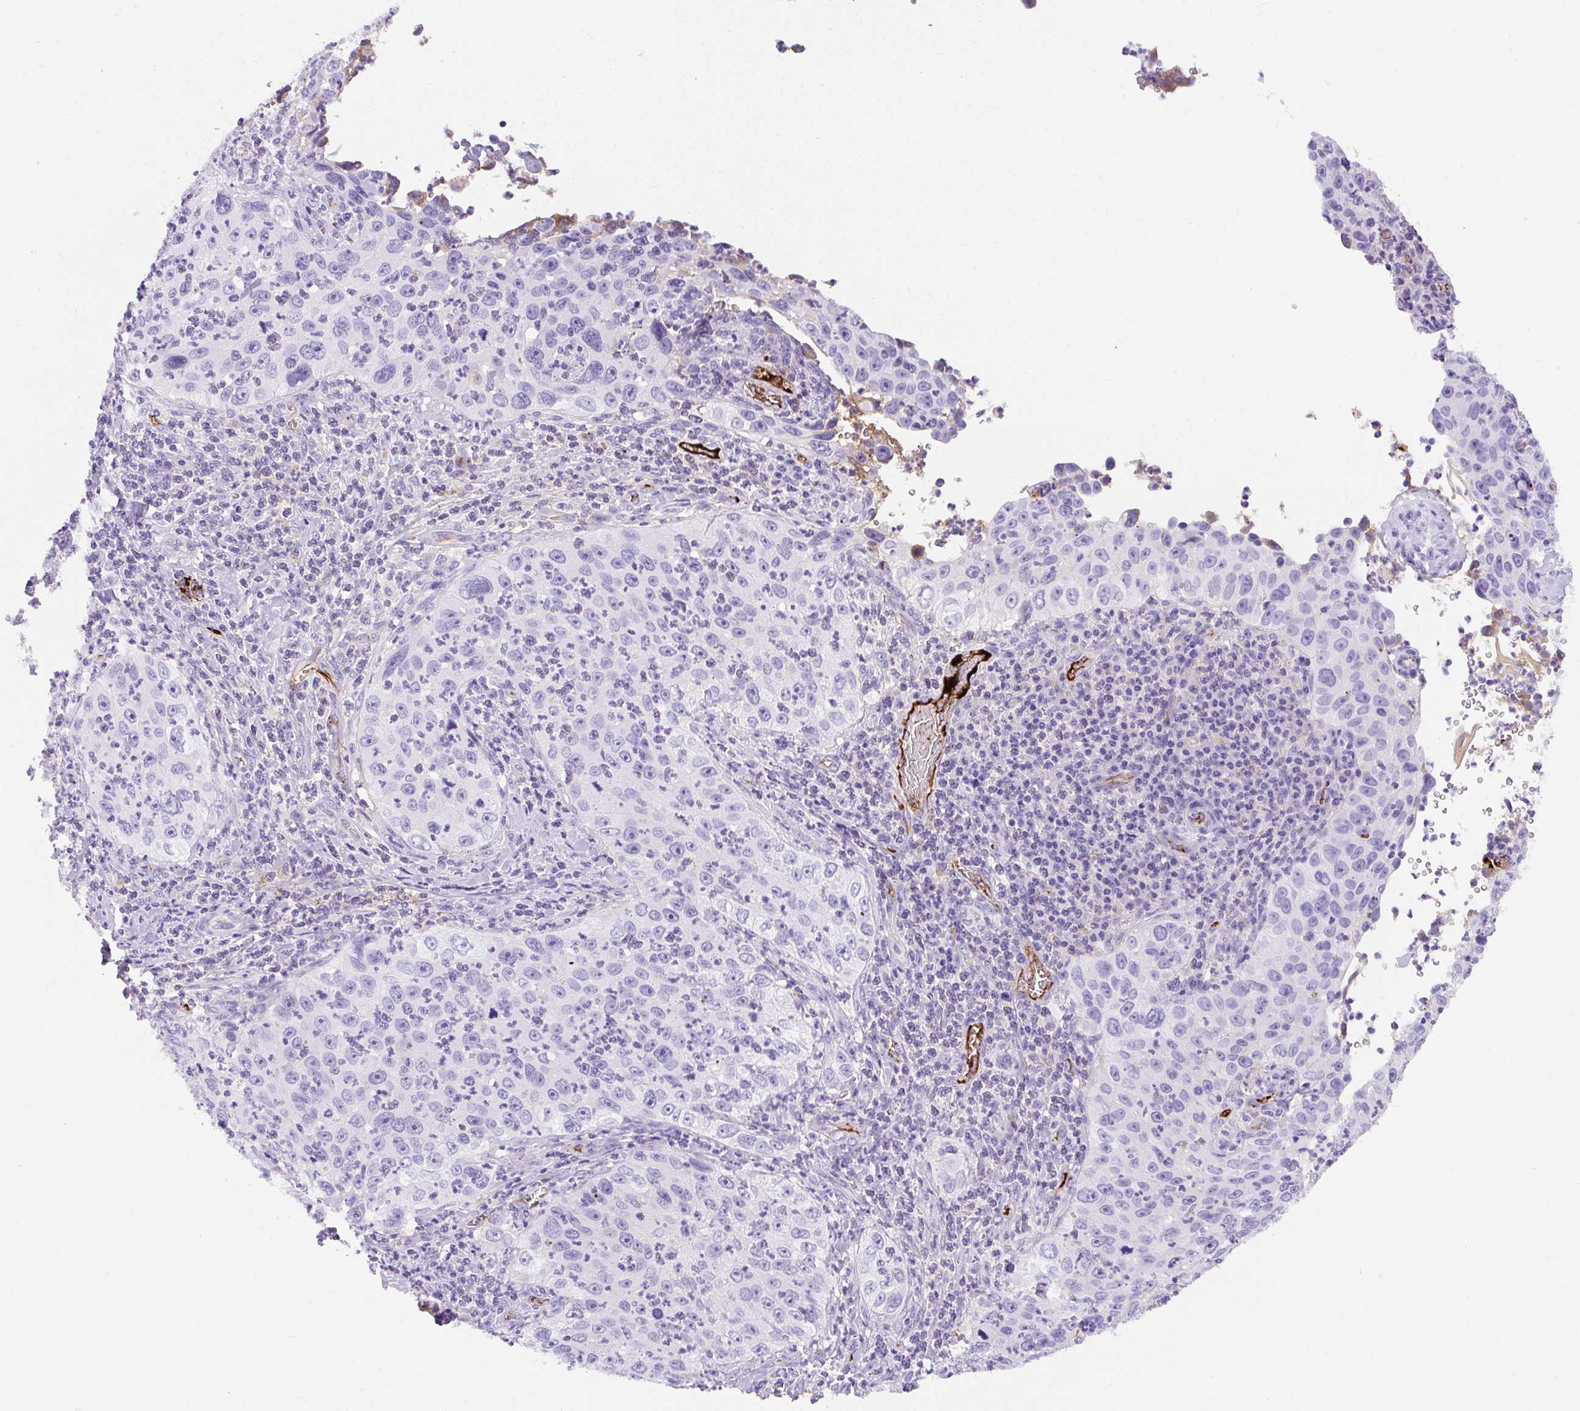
{"staining": {"intensity": "negative", "quantity": "none", "location": "none"}, "tissue": "cervical cancer", "cell_type": "Tumor cells", "image_type": "cancer", "snomed": [{"axis": "morphology", "description": "Squamous cell carcinoma, NOS"}, {"axis": "topography", "description": "Cervix"}], "caption": "Cervical squamous cell carcinoma was stained to show a protein in brown. There is no significant positivity in tumor cells. The staining was performed using DAB (3,3'-diaminobenzidine) to visualize the protein expression in brown, while the nuclei were stained in blue with hematoxylin (Magnification: 20x).", "gene": "APOC4-APOC2", "patient": {"sex": "female", "age": 30}}